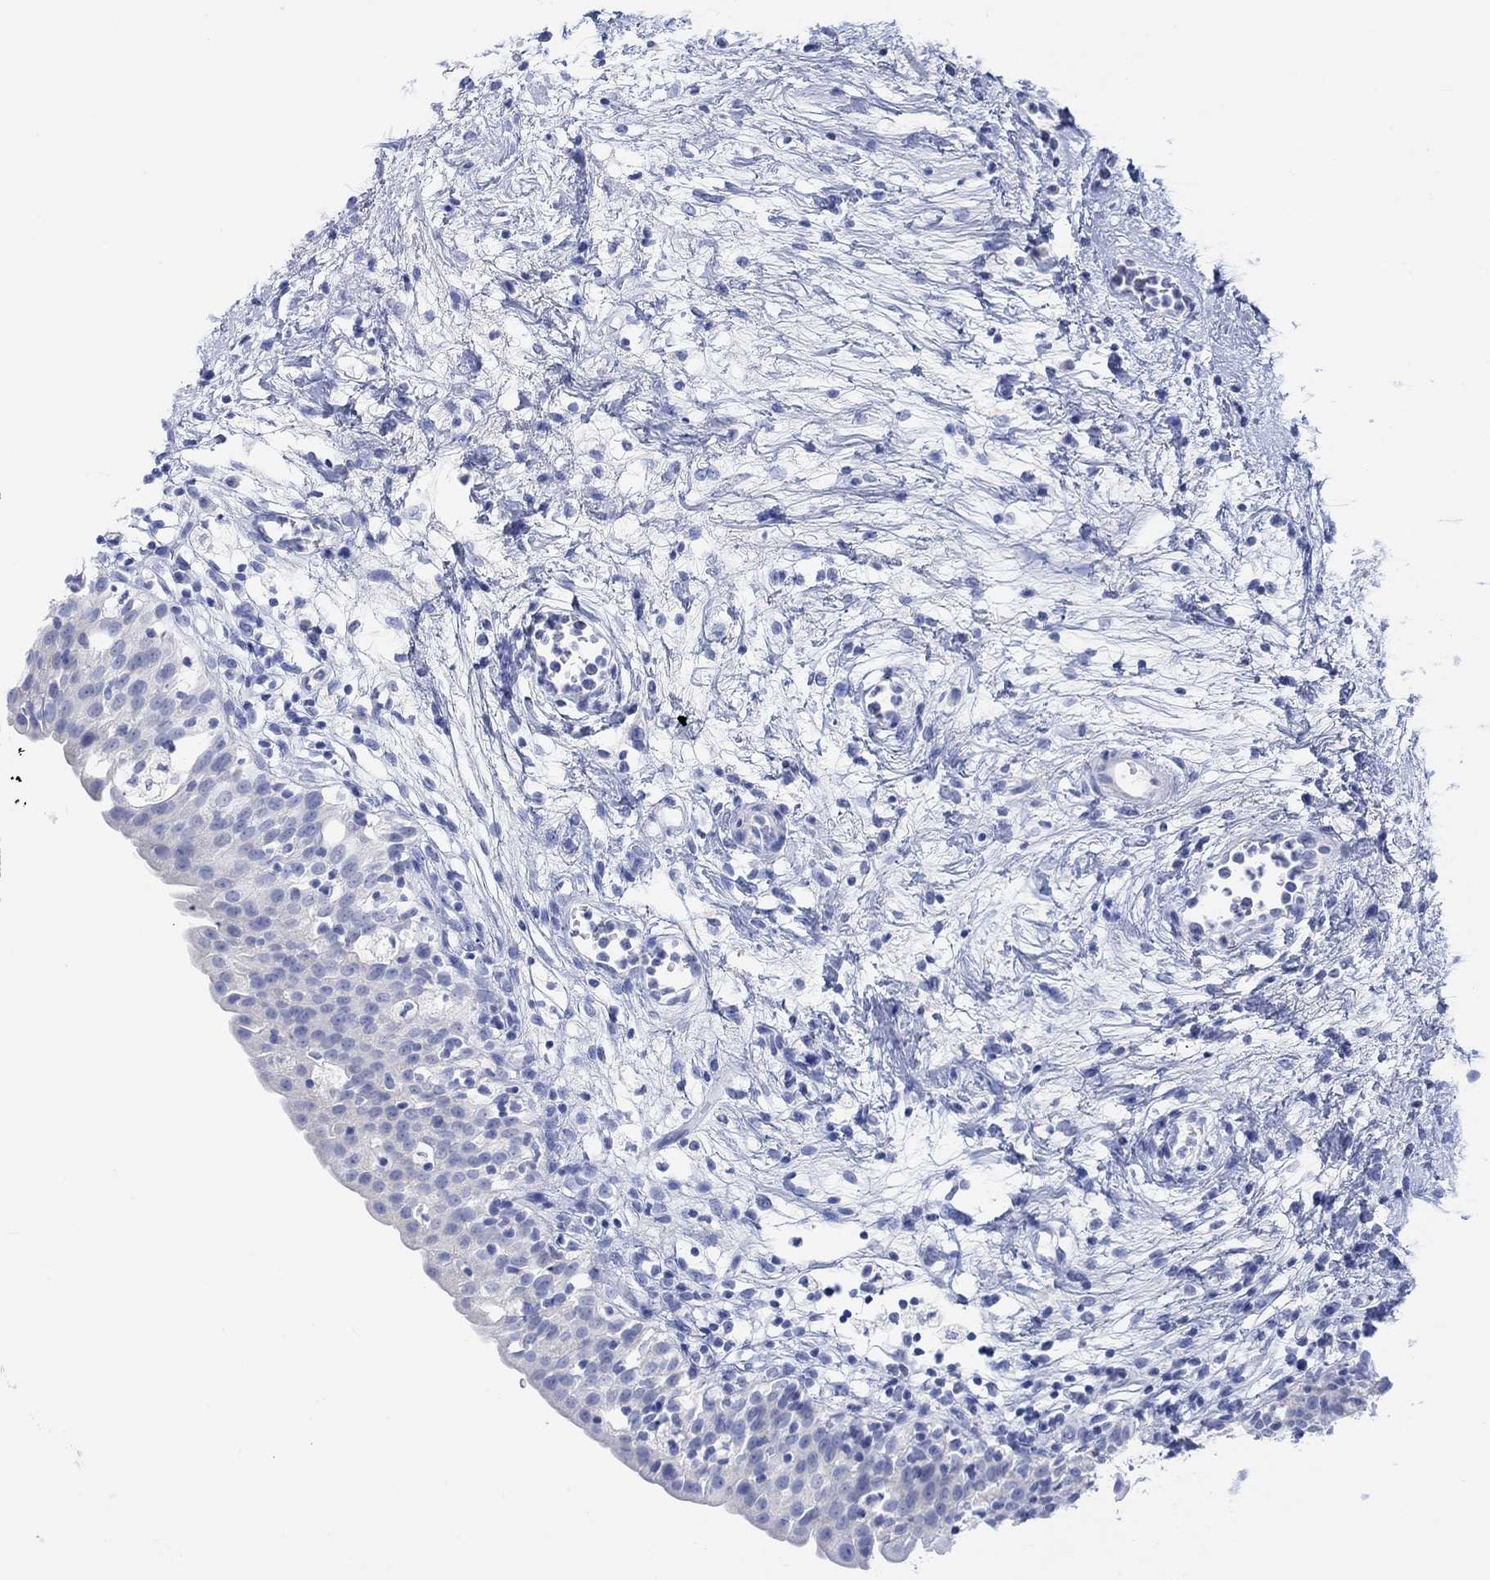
{"staining": {"intensity": "negative", "quantity": "none", "location": "none"}, "tissue": "urinary bladder", "cell_type": "Urothelial cells", "image_type": "normal", "snomed": [{"axis": "morphology", "description": "Normal tissue, NOS"}, {"axis": "topography", "description": "Urinary bladder"}], "caption": "High power microscopy micrograph of an immunohistochemistry histopathology image of normal urinary bladder, revealing no significant staining in urothelial cells.", "gene": "CALCA", "patient": {"sex": "male", "age": 76}}